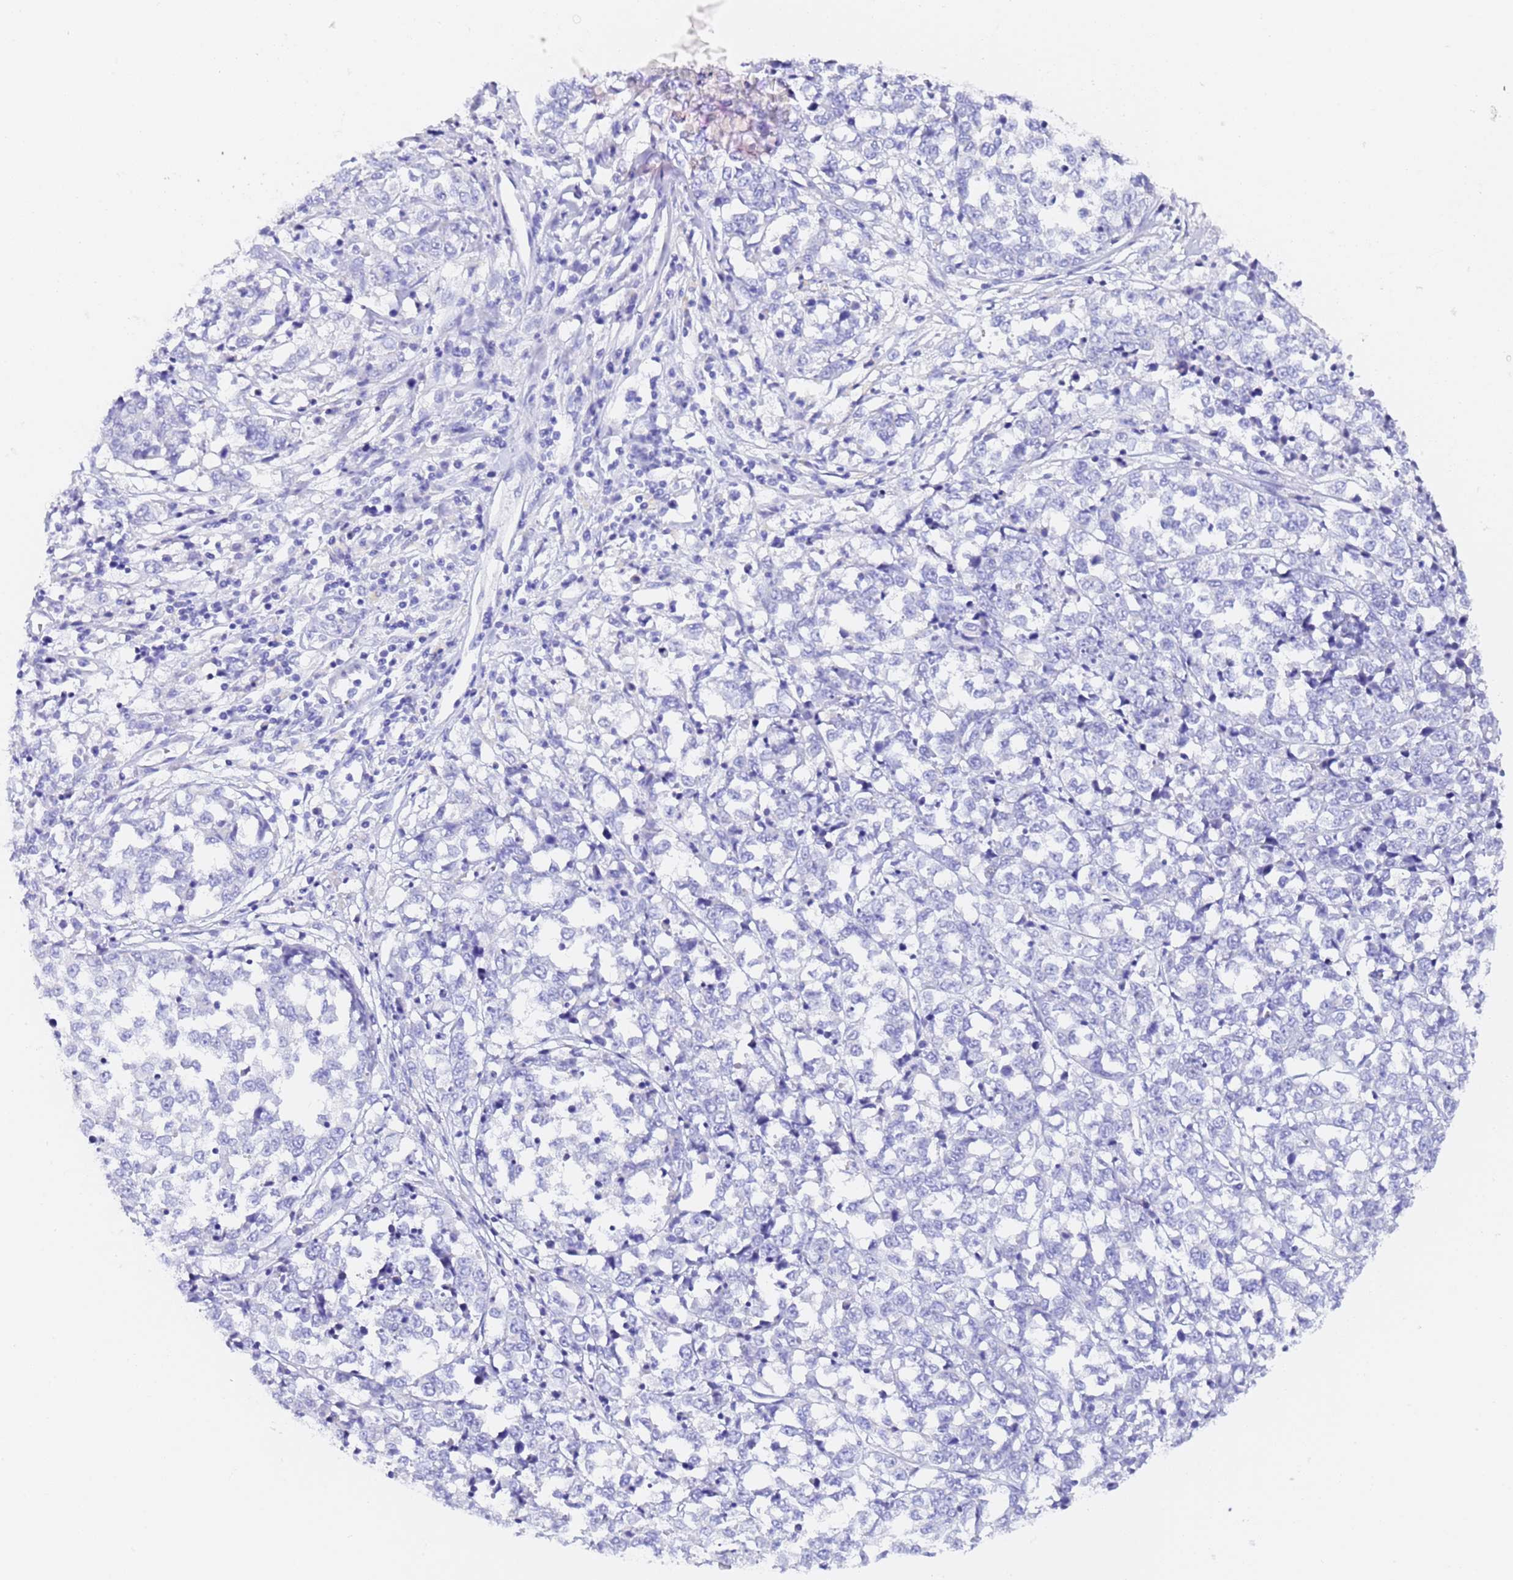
{"staining": {"intensity": "negative", "quantity": "none", "location": "none"}, "tissue": "melanoma", "cell_type": "Tumor cells", "image_type": "cancer", "snomed": [{"axis": "morphology", "description": "Malignant melanoma, NOS"}, {"axis": "topography", "description": "Skin"}], "caption": "The image shows no significant positivity in tumor cells of melanoma.", "gene": "GABRA1", "patient": {"sex": "female", "age": 72}}